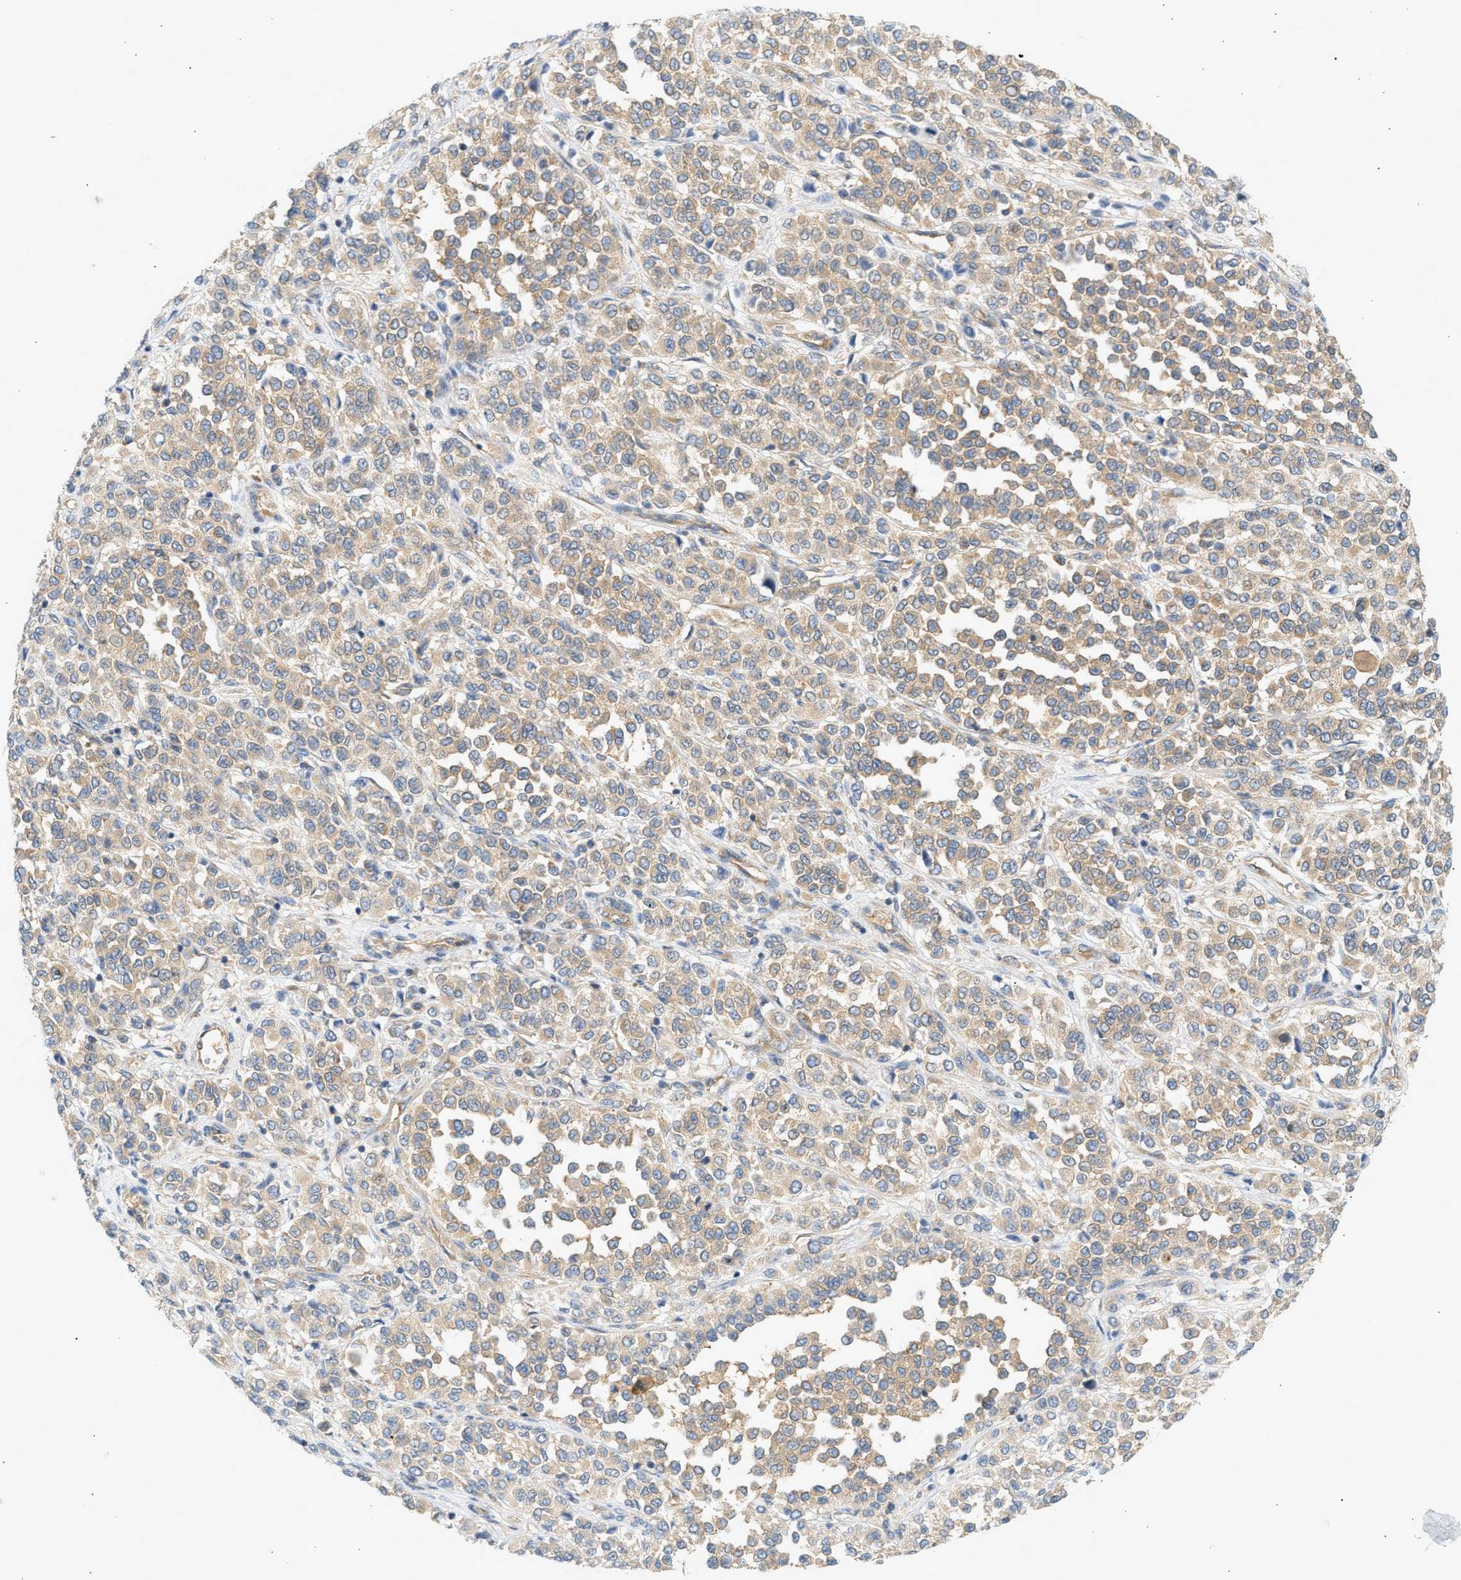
{"staining": {"intensity": "weak", "quantity": ">75%", "location": "cytoplasmic/membranous"}, "tissue": "melanoma", "cell_type": "Tumor cells", "image_type": "cancer", "snomed": [{"axis": "morphology", "description": "Malignant melanoma, Metastatic site"}, {"axis": "topography", "description": "Pancreas"}], "caption": "Protein expression by IHC demonstrates weak cytoplasmic/membranous staining in approximately >75% of tumor cells in malignant melanoma (metastatic site). The staining is performed using DAB (3,3'-diaminobenzidine) brown chromogen to label protein expression. The nuclei are counter-stained blue using hematoxylin.", "gene": "PAFAH1B1", "patient": {"sex": "female", "age": 30}}